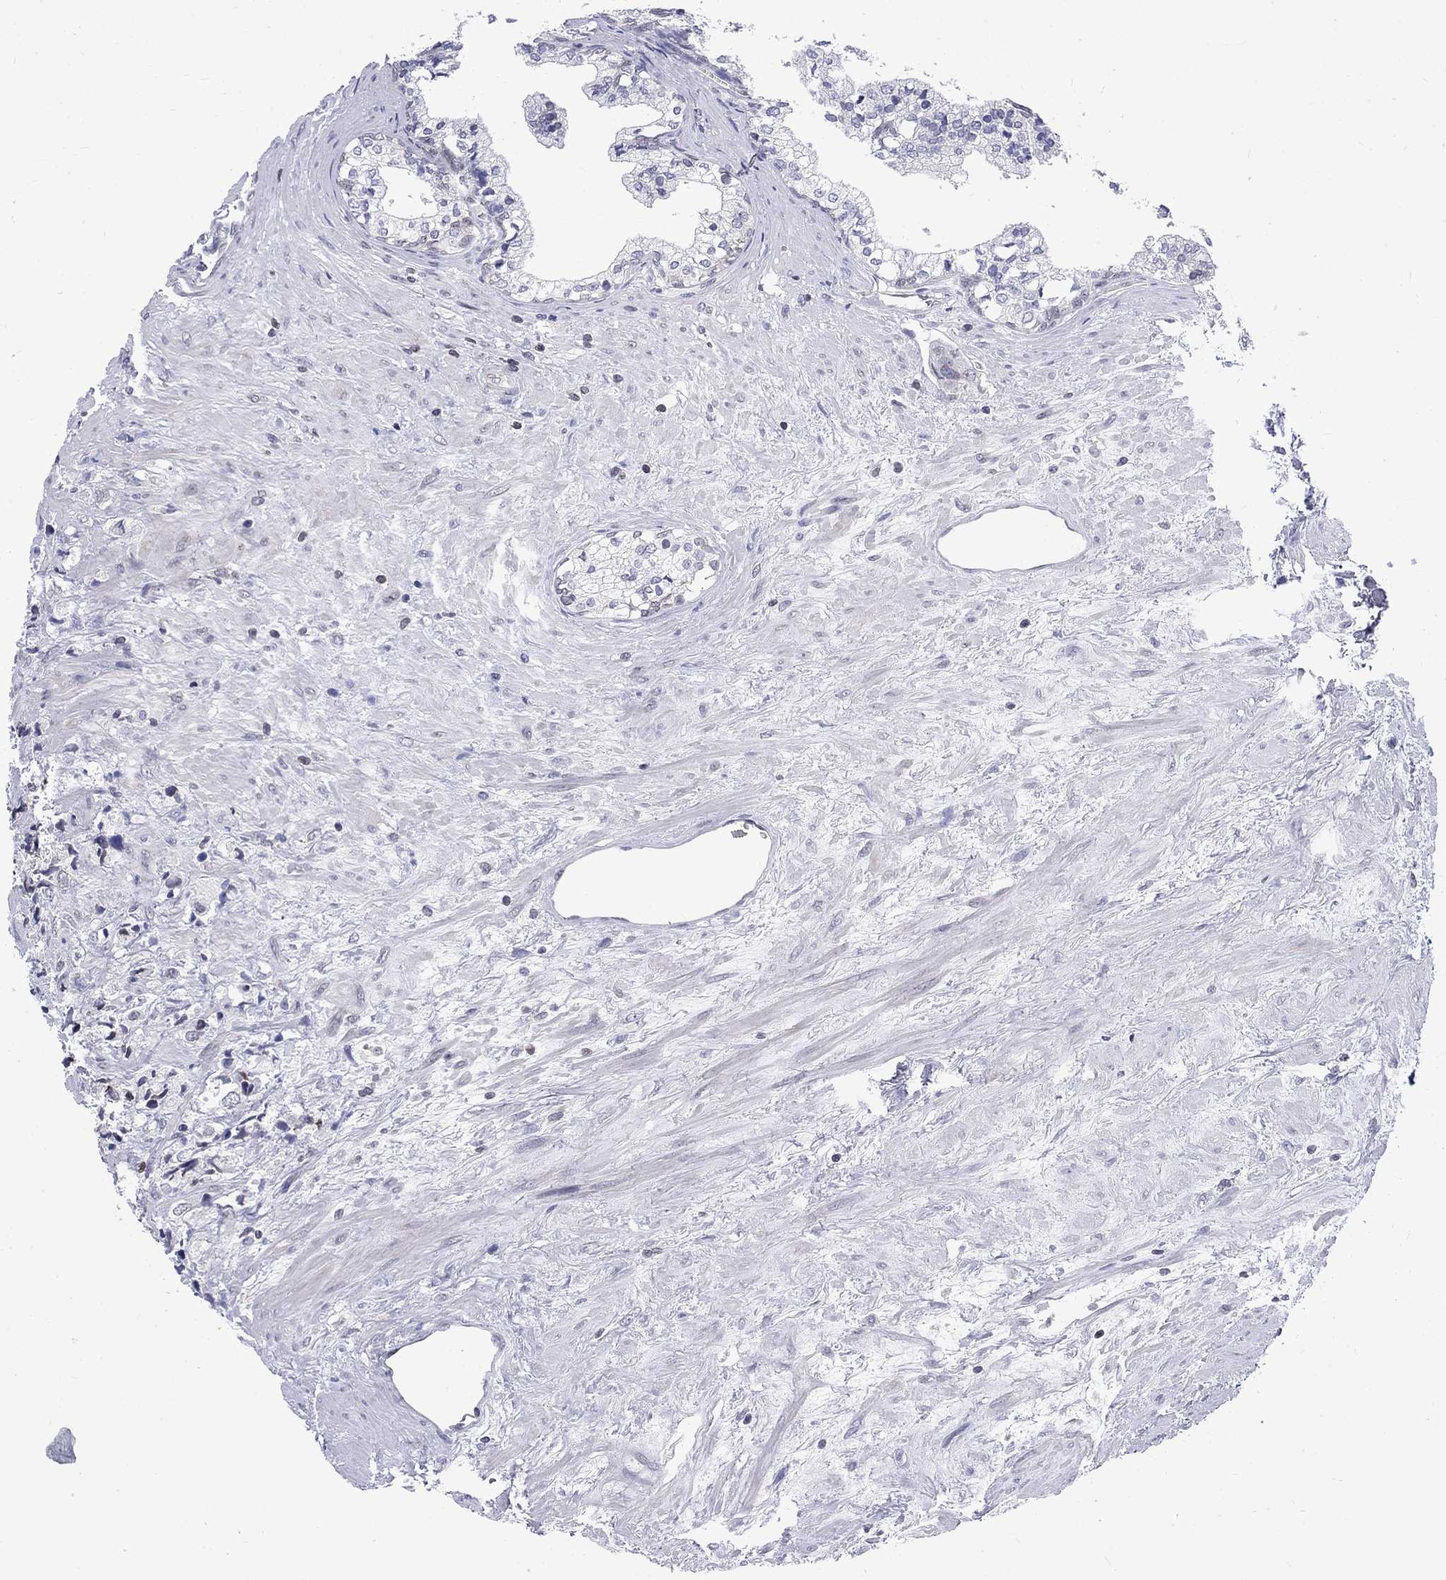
{"staining": {"intensity": "negative", "quantity": "none", "location": "none"}, "tissue": "prostate cancer", "cell_type": "Tumor cells", "image_type": "cancer", "snomed": [{"axis": "morphology", "description": "Adenocarcinoma, NOS"}, {"axis": "topography", "description": "Prostate and seminal vesicle, NOS"}], "caption": "Tumor cells are negative for protein expression in human prostate cancer.", "gene": "SLA", "patient": {"sex": "male", "age": 63}}